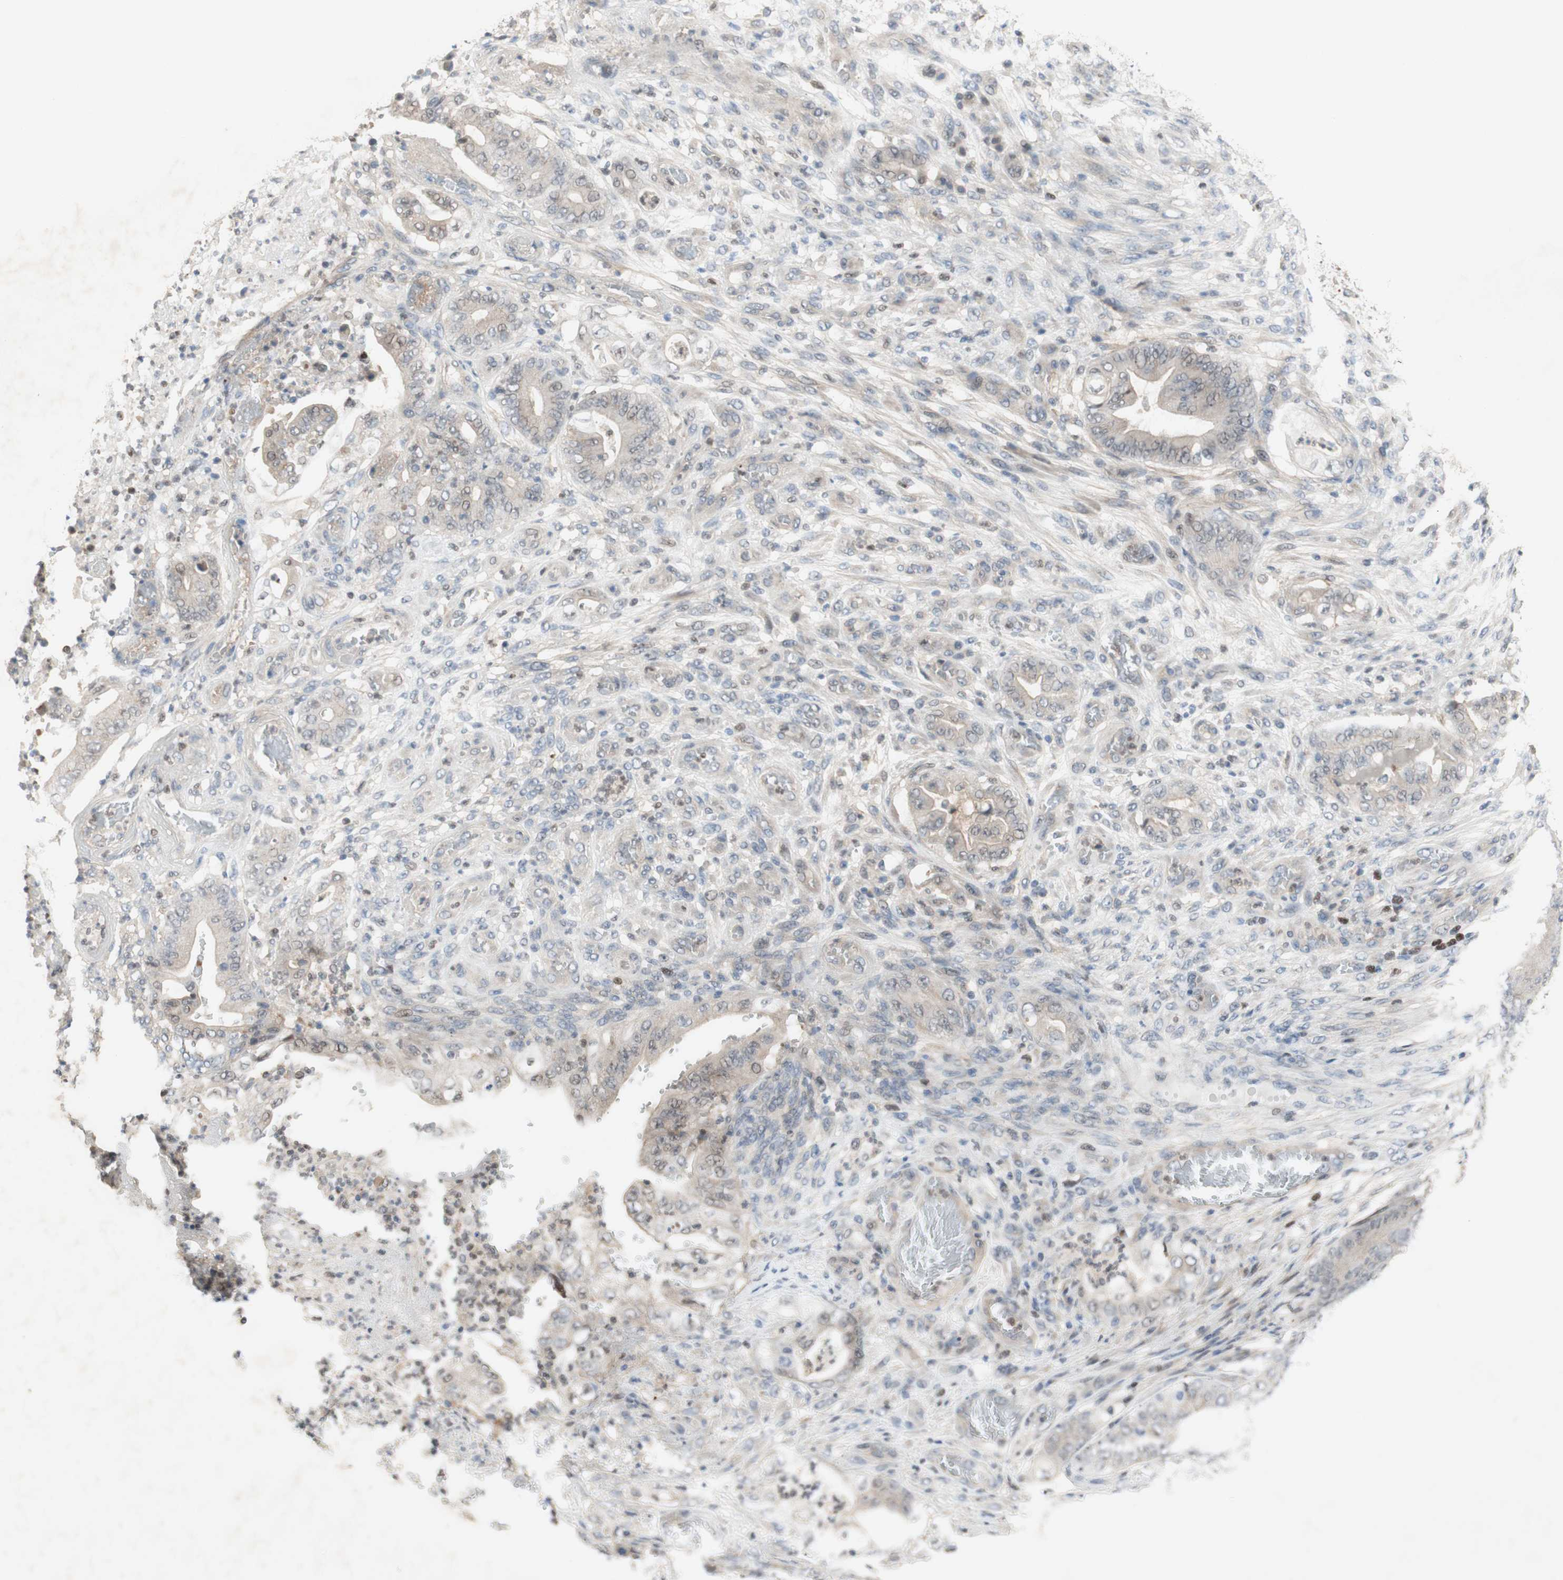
{"staining": {"intensity": "weak", "quantity": "<25%", "location": "nuclear"}, "tissue": "stomach cancer", "cell_type": "Tumor cells", "image_type": "cancer", "snomed": [{"axis": "morphology", "description": "Adenocarcinoma, NOS"}, {"axis": "topography", "description": "Stomach"}], "caption": "Micrograph shows no protein positivity in tumor cells of stomach cancer (adenocarcinoma) tissue.", "gene": "RFNG", "patient": {"sex": "female", "age": 73}}